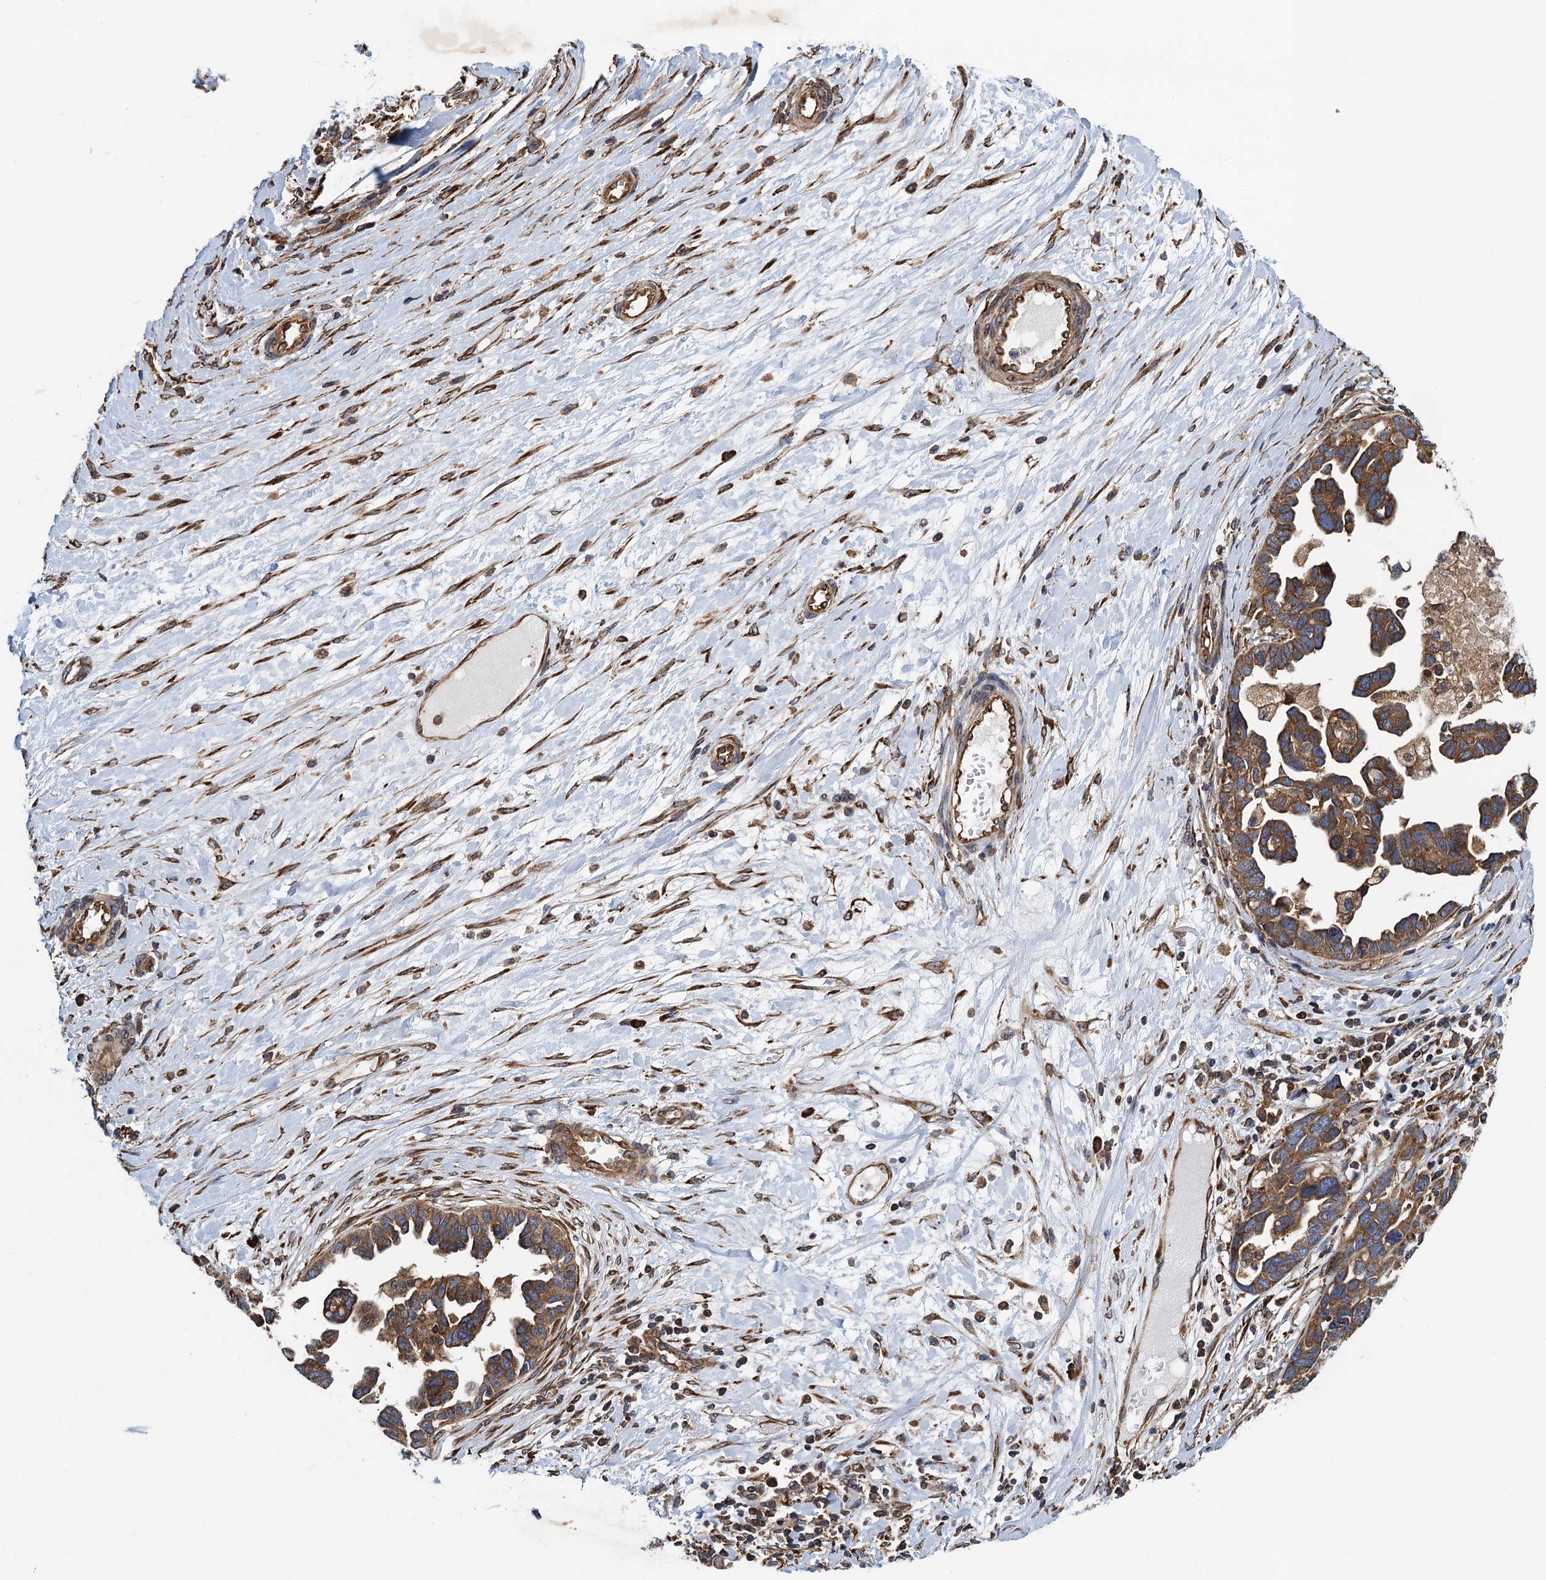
{"staining": {"intensity": "moderate", "quantity": ">75%", "location": "cytoplasmic/membranous"}, "tissue": "ovarian cancer", "cell_type": "Tumor cells", "image_type": "cancer", "snomed": [{"axis": "morphology", "description": "Cystadenocarcinoma, serous, NOS"}, {"axis": "topography", "description": "Ovary"}], "caption": "Protein expression analysis of serous cystadenocarcinoma (ovarian) shows moderate cytoplasmic/membranous staining in approximately >75% of tumor cells. (IHC, brightfield microscopy, high magnification).", "gene": "MDM1", "patient": {"sex": "female", "age": 54}}